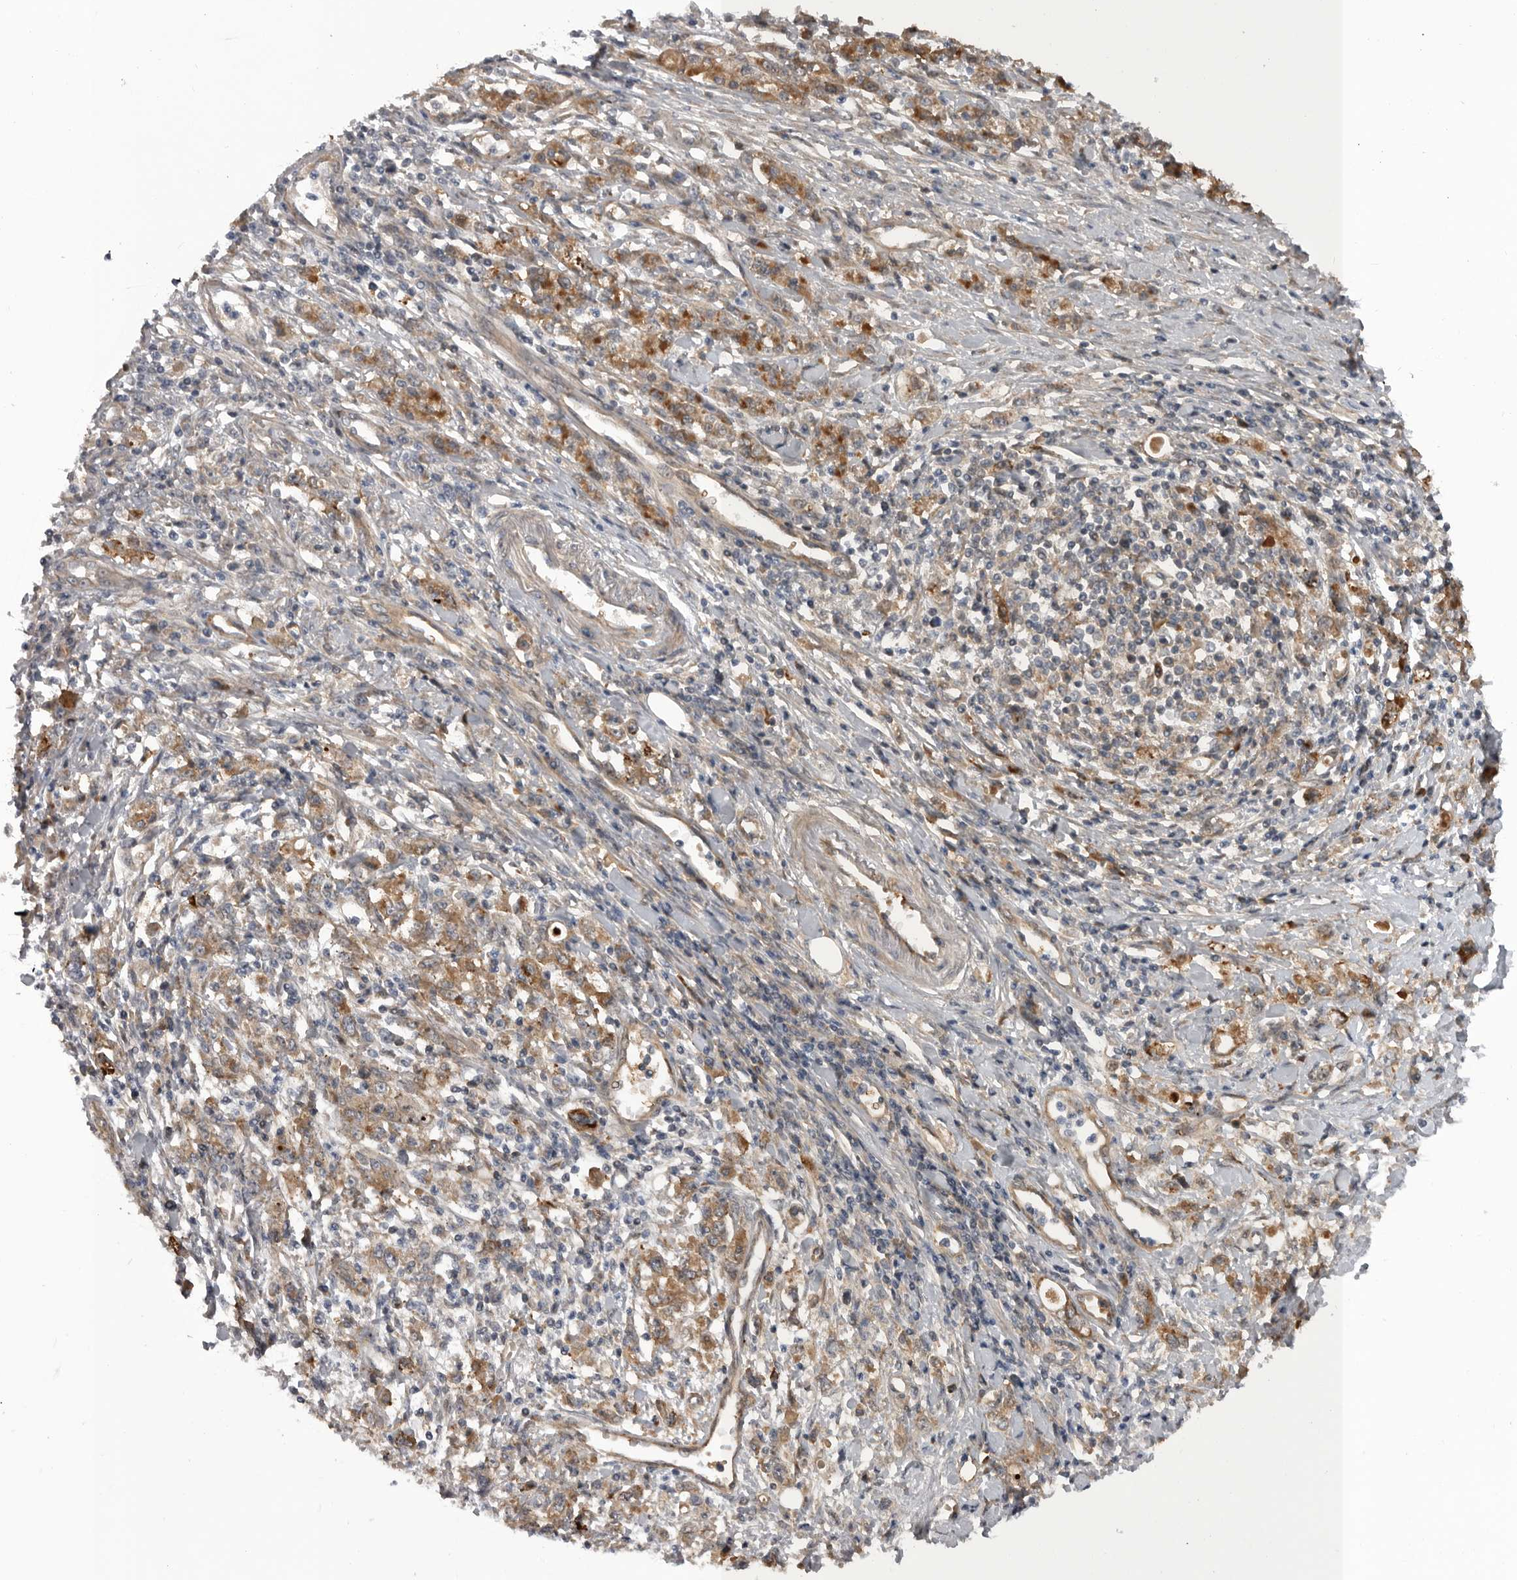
{"staining": {"intensity": "moderate", "quantity": ">75%", "location": "cytoplasmic/membranous"}, "tissue": "stomach cancer", "cell_type": "Tumor cells", "image_type": "cancer", "snomed": [{"axis": "morphology", "description": "Adenocarcinoma, NOS"}, {"axis": "topography", "description": "Stomach"}], "caption": "Human adenocarcinoma (stomach) stained with a protein marker shows moderate staining in tumor cells.", "gene": "RAB3GAP2", "patient": {"sex": "female", "age": 76}}